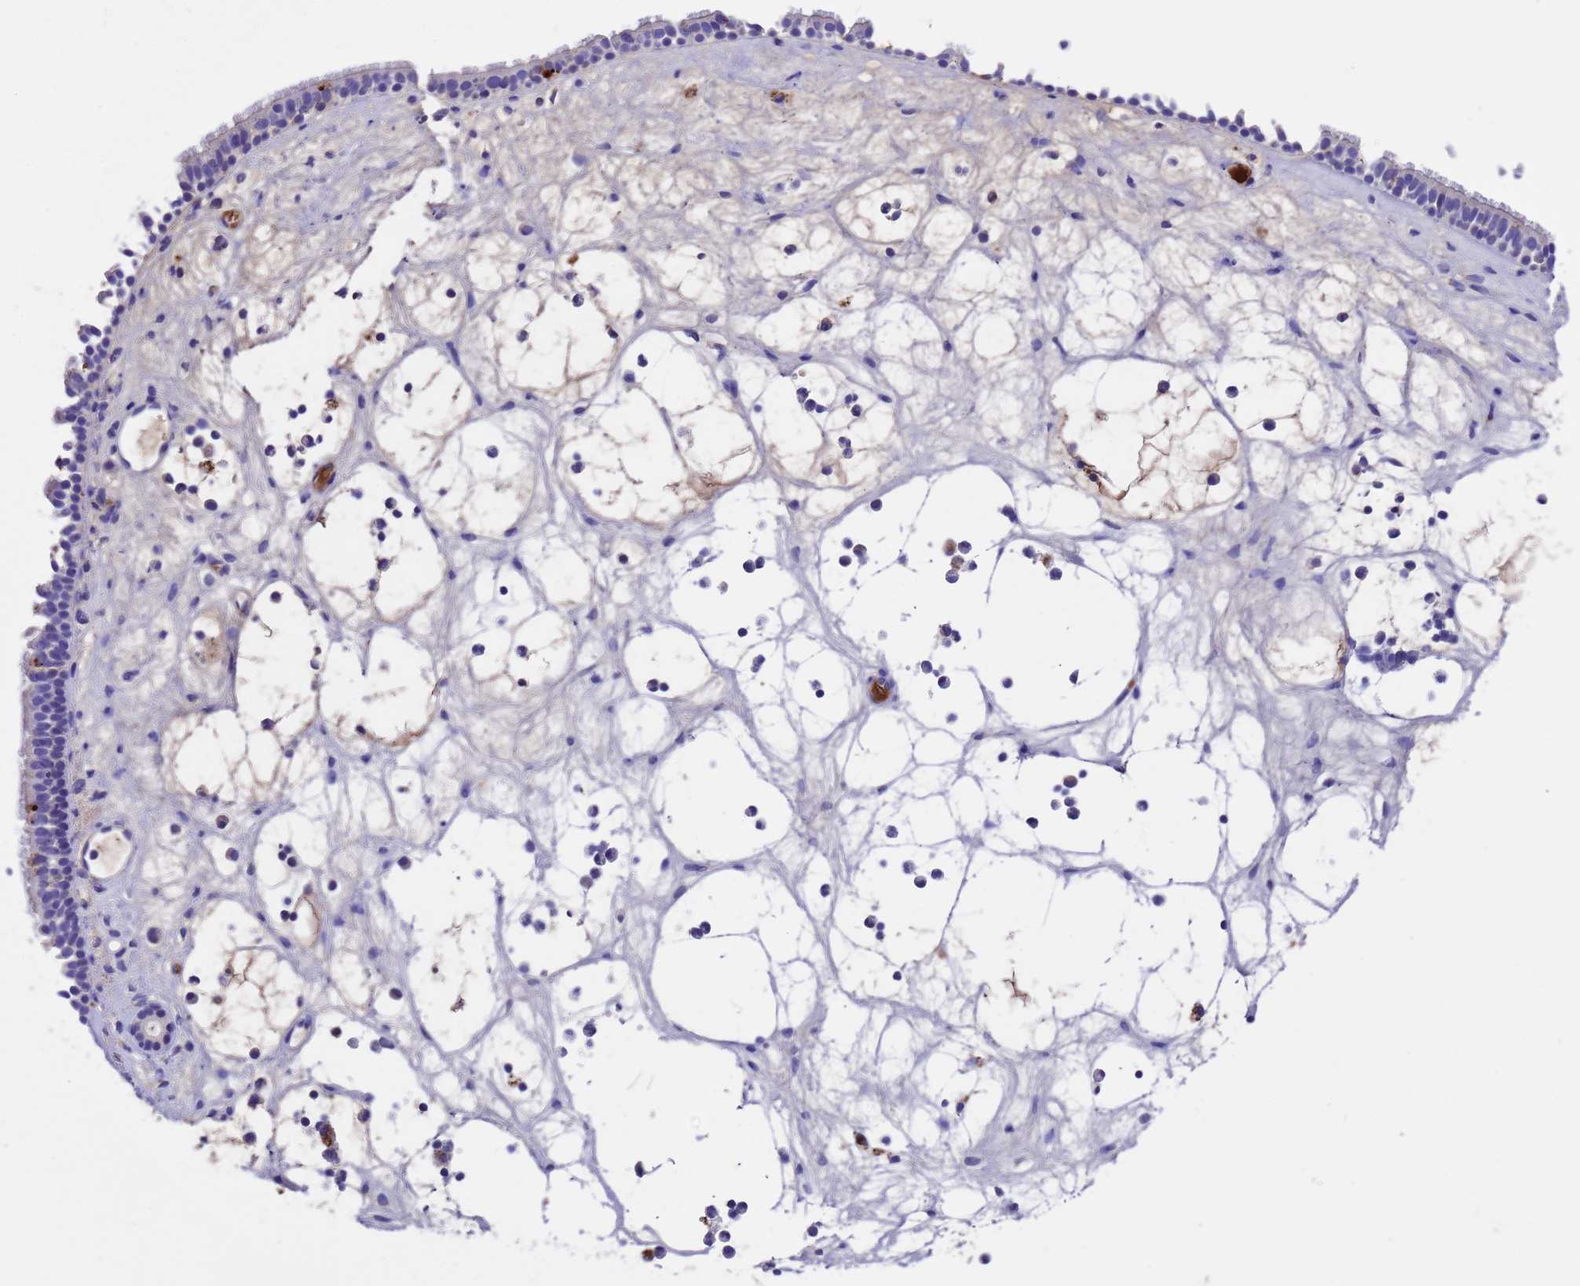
{"staining": {"intensity": "negative", "quantity": "none", "location": "none"}, "tissue": "nasopharynx", "cell_type": "Respiratory epithelial cells", "image_type": "normal", "snomed": [{"axis": "morphology", "description": "Normal tissue, NOS"}, {"axis": "morphology", "description": "Inflammation, NOS"}, {"axis": "morphology", "description": "Malignant melanoma, Metastatic site"}, {"axis": "topography", "description": "Nasopharynx"}], "caption": "Photomicrograph shows no protein staining in respiratory epithelial cells of normal nasopharynx. Brightfield microscopy of immunohistochemistry (IHC) stained with DAB (3,3'-diaminobenzidine) (brown) and hematoxylin (blue), captured at high magnification.", "gene": "ELP6", "patient": {"sex": "male", "age": 70}}